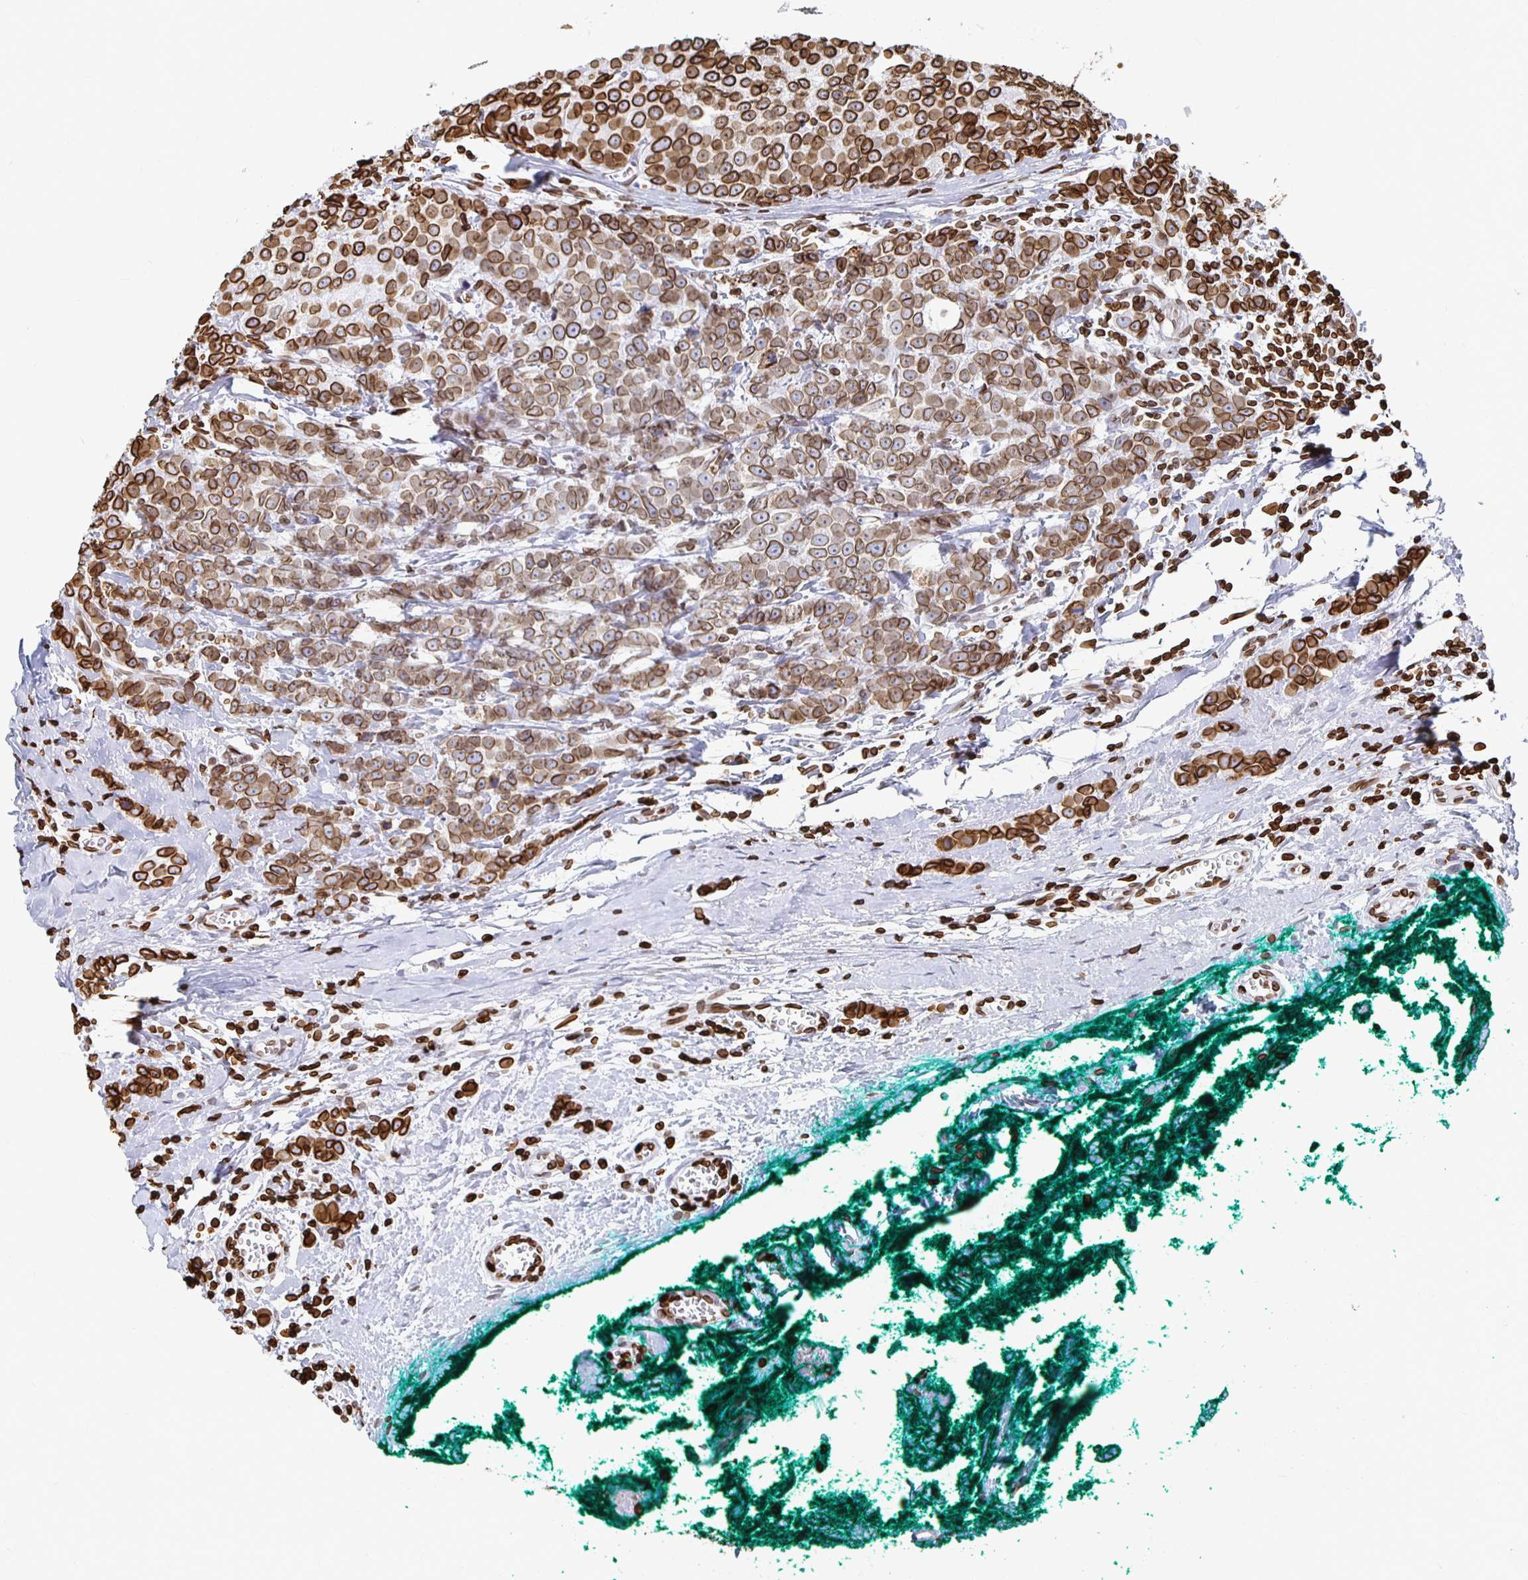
{"staining": {"intensity": "moderate", "quantity": ">75%", "location": "cytoplasmic/membranous,nuclear"}, "tissue": "breast cancer", "cell_type": "Tumor cells", "image_type": "cancer", "snomed": [{"axis": "morphology", "description": "Duct carcinoma"}, {"axis": "topography", "description": "Breast"}], "caption": "Moderate cytoplasmic/membranous and nuclear protein expression is present in about >75% of tumor cells in breast infiltrating ductal carcinoma.", "gene": "LMNB1", "patient": {"sex": "female", "age": 80}}